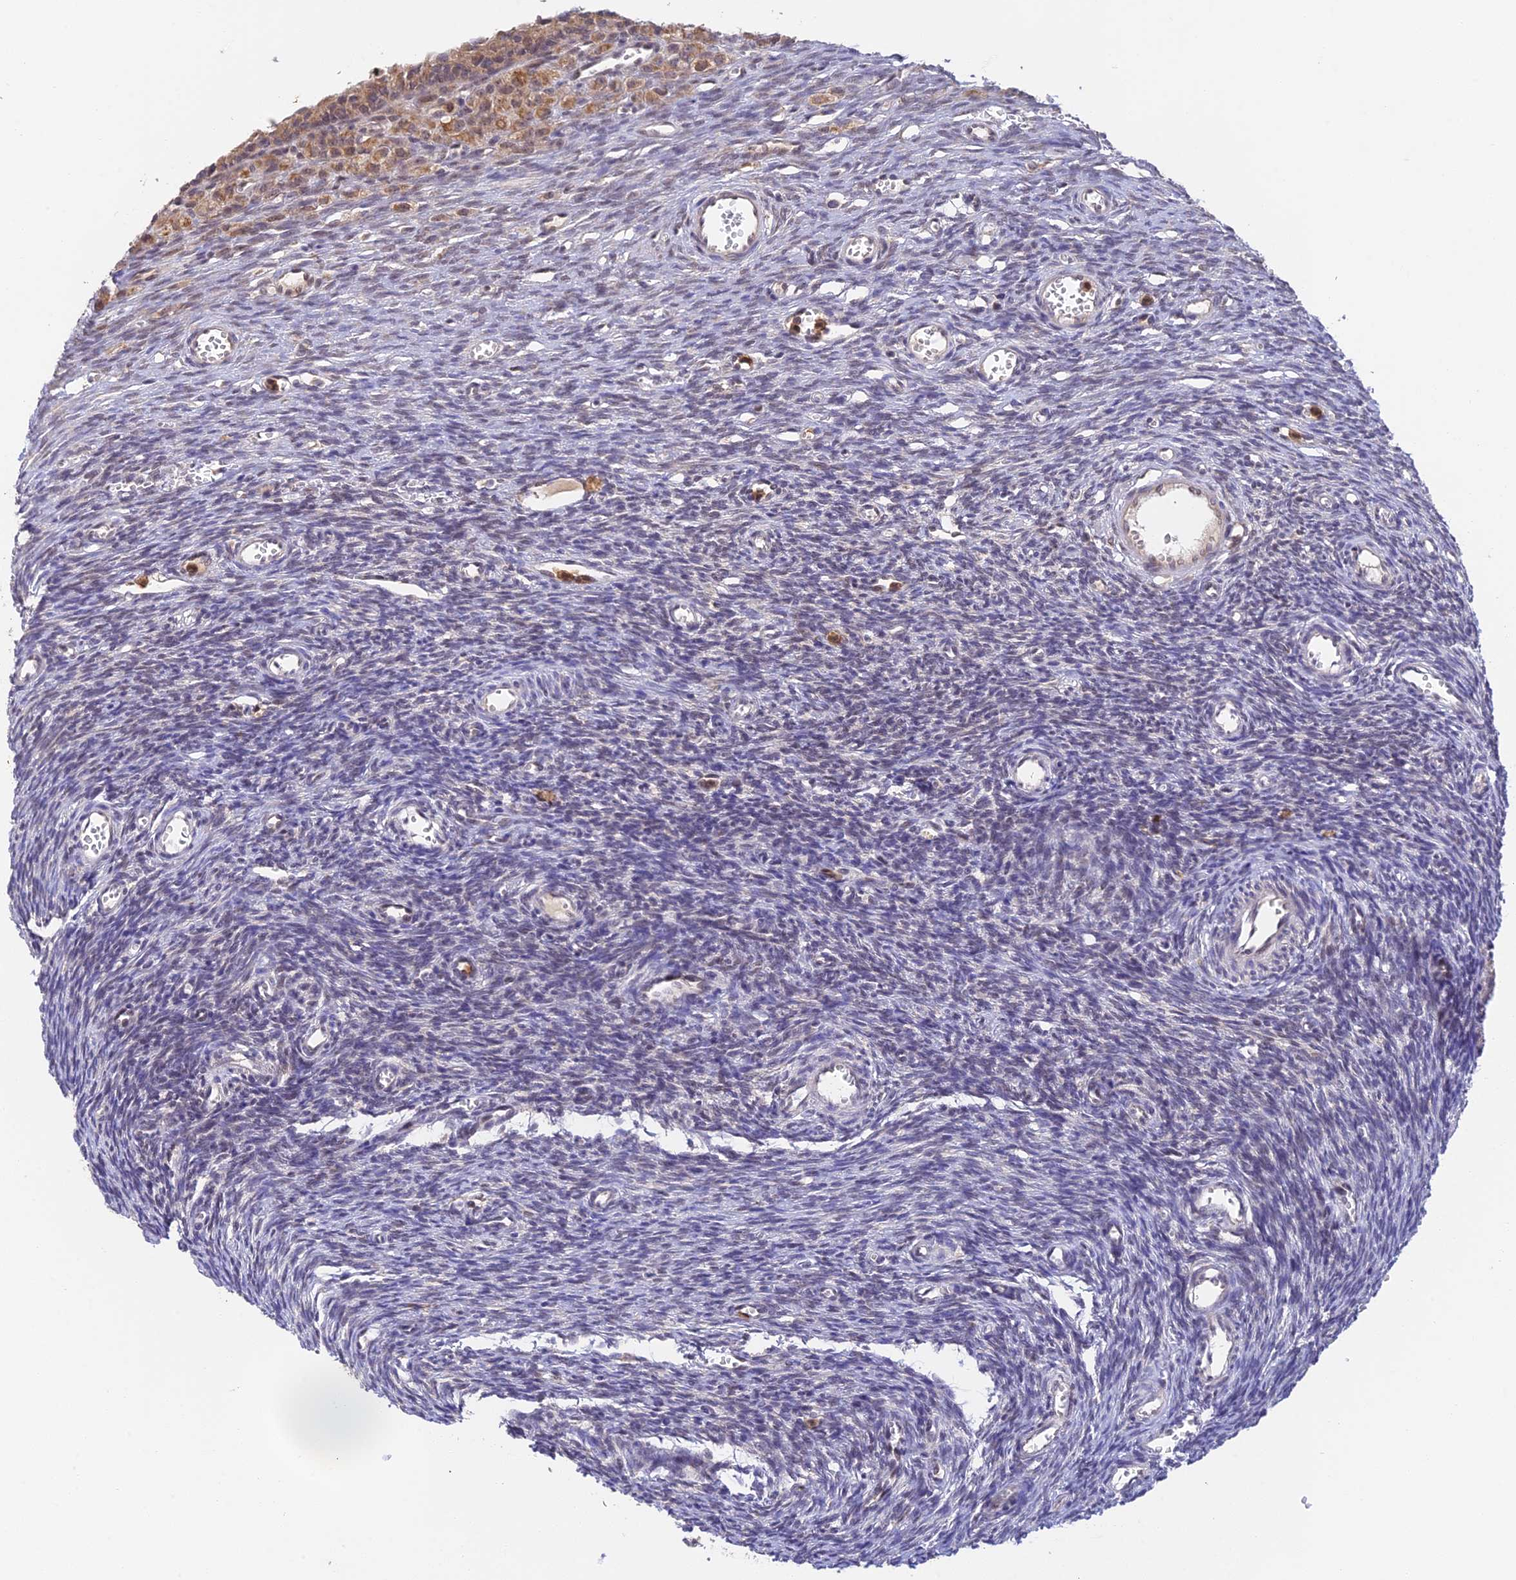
{"staining": {"intensity": "weak", "quantity": ">75%", "location": "cytoplasmic/membranous"}, "tissue": "ovary", "cell_type": "Follicle cells", "image_type": "normal", "snomed": [{"axis": "morphology", "description": "Normal tissue, NOS"}, {"axis": "topography", "description": "Ovary"}], "caption": "Immunohistochemistry (IHC) histopathology image of benign ovary stained for a protein (brown), which reveals low levels of weak cytoplasmic/membranous staining in approximately >75% of follicle cells.", "gene": "PEX16", "patient": {"sex": "female", "age": 39}}